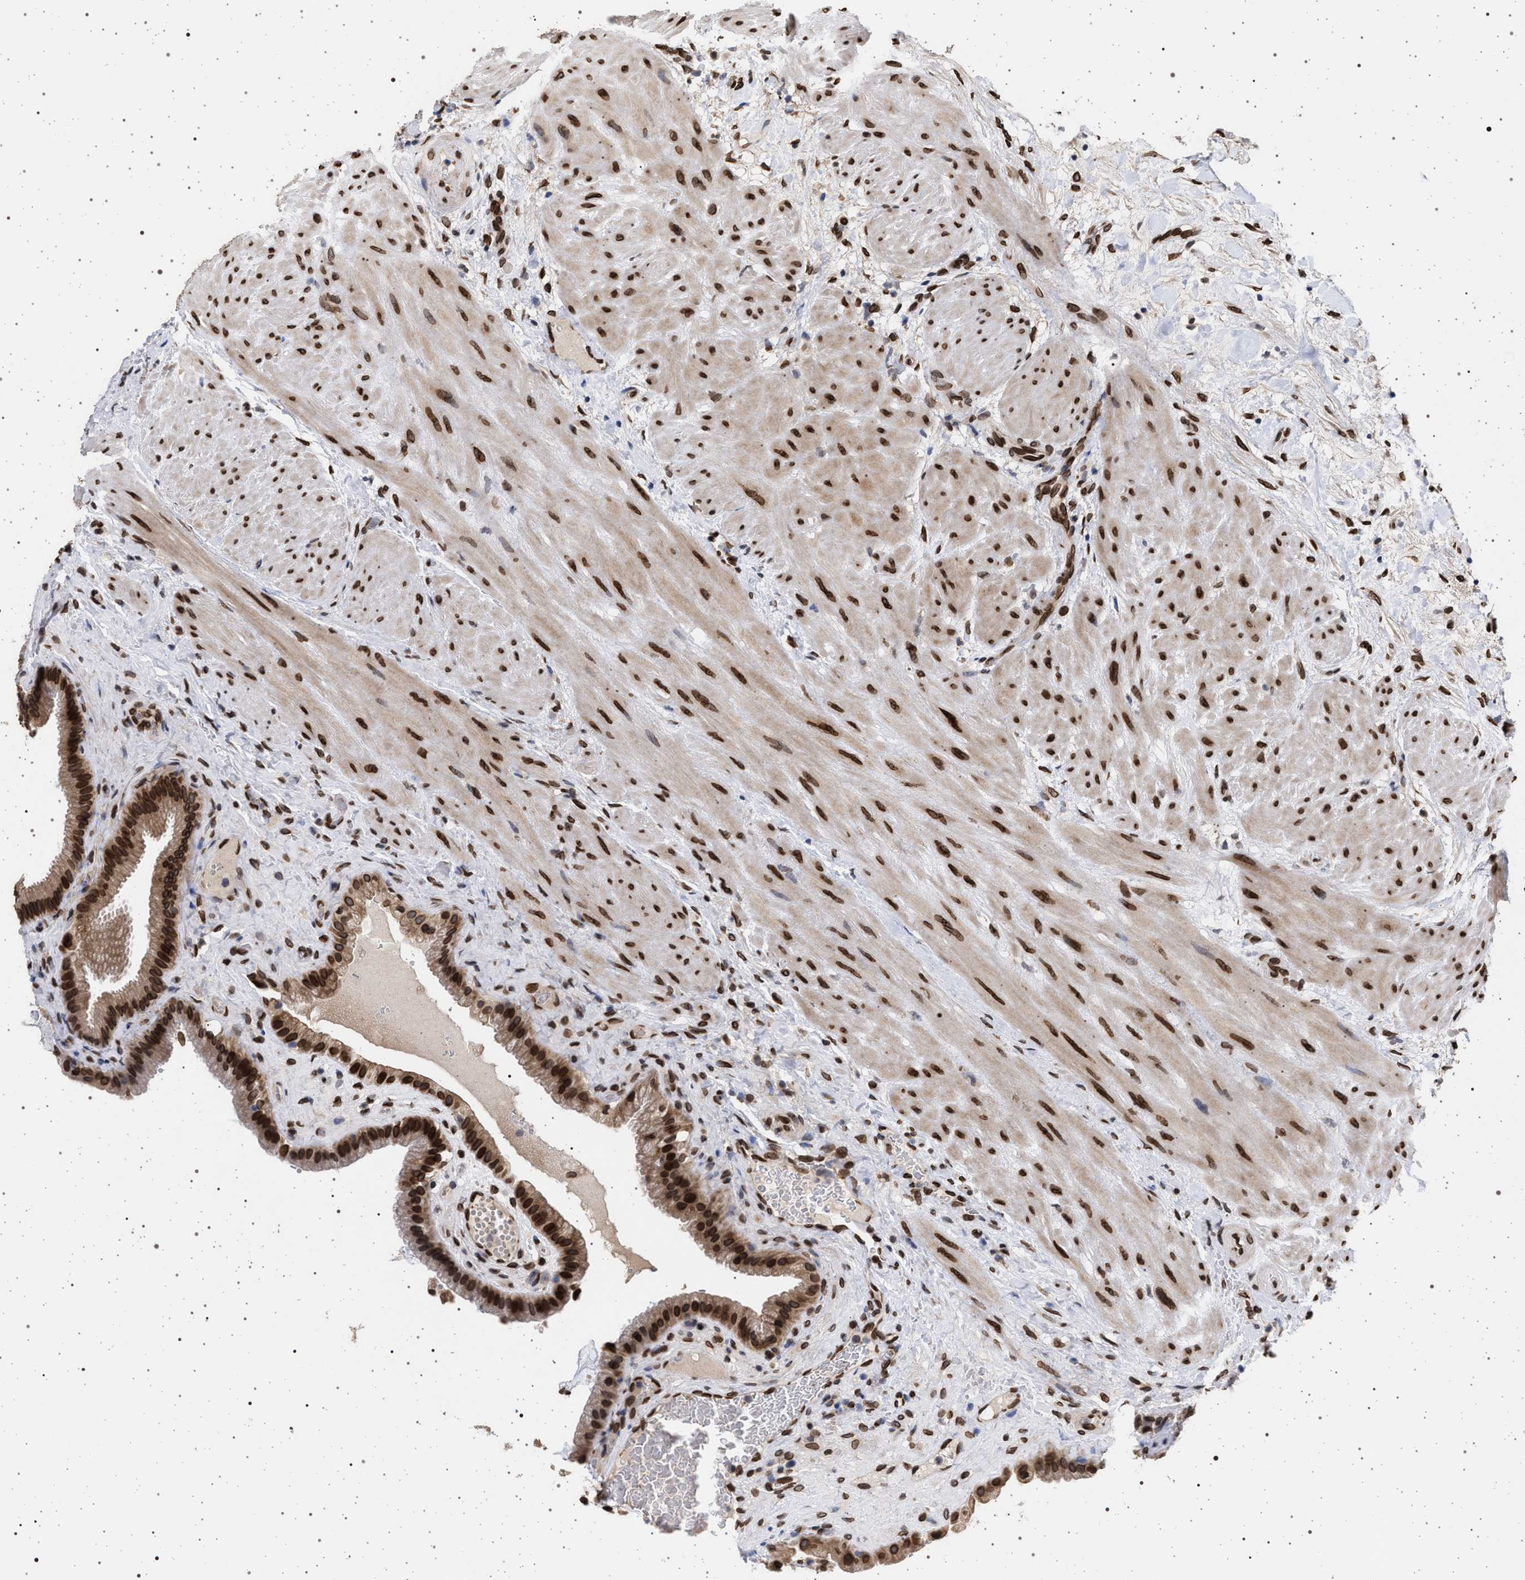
{"staining": {"intensity": "strong", "quantity": ">75%", "location": "cytoplasmic/membranous,nuclear"}, "tissue": "gallbladder", "cell_type": "Glandular cells", "image_type": "normal", "snomed": [{"axis": "morphology", "description": "Normal tissue, NOS"}, {"axis": "topography", "description": "Gallbladder"}], "caption": "Immunohistochemical staining of unremarkable gallbladder exhibits >75% levels of strong cytoplasmic/membranous,nuclear protein positivity in approximately >75% of glandular cells. (DAB IHC, brown staining for protein, blue staining for nuclei).", "gene": "ING2", "patient": {"sex": "male", "age": 49}}